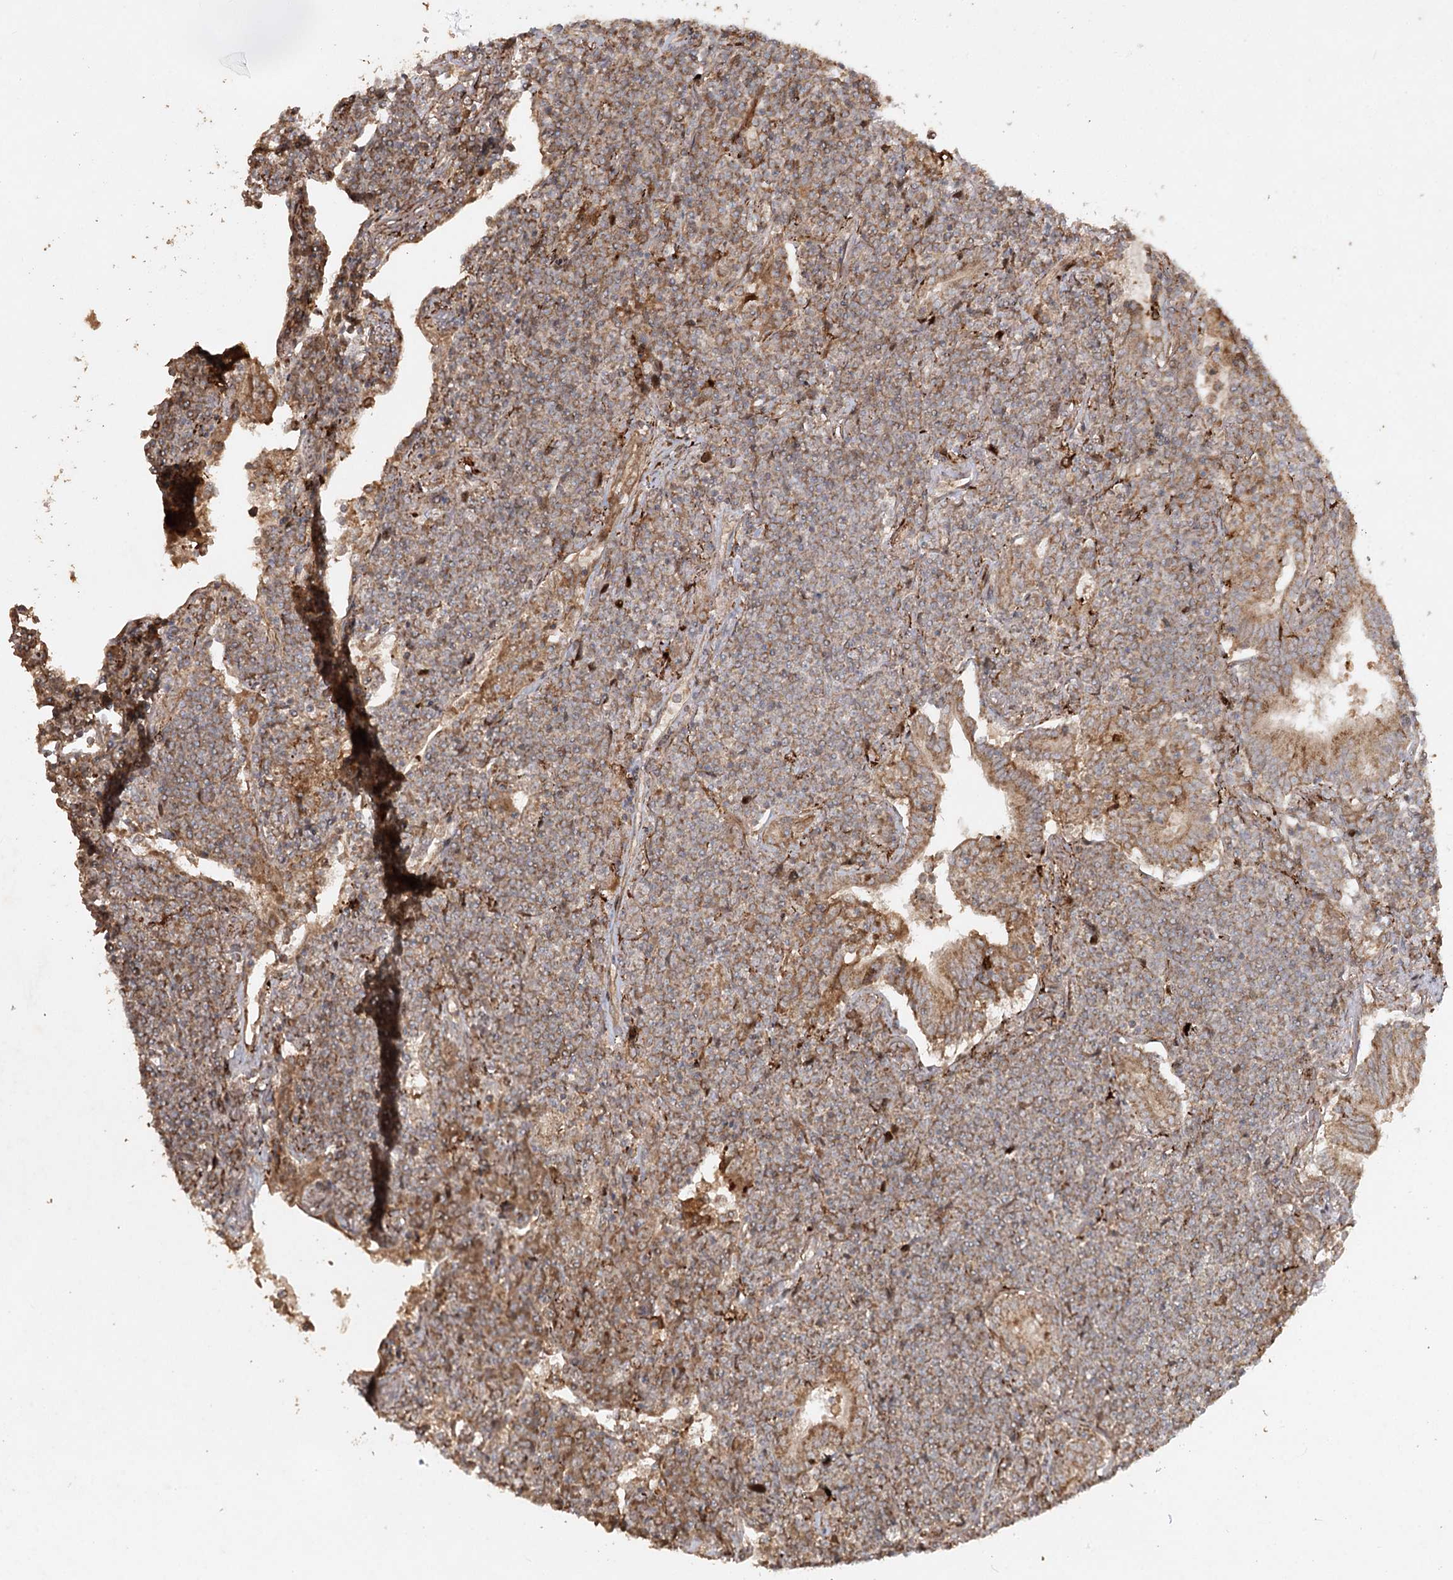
{"staining": {"intensity": "weak", "quantity": ">75%", "location": "cytoplasmic/membranous"}, "tissue": "lymphoma", "cell_type": "Tumor cells", "image_type": "cancer", "snomed": [{"axis": "morphology", "description": "Malignant lymphoma, non-Hodgkin's type, Low grade"}, {"axis": "topography", "description": "Lung"}], "caption": "IHC of malignant lymphoma, non-Hodgkin's type (low-grade) shows low levels of weak cytoplasmic/membranous positivity in approximately >75% of tumor cells.", "gene": "KBTBD4", "patient": {"sex": "female", "age": 71}}